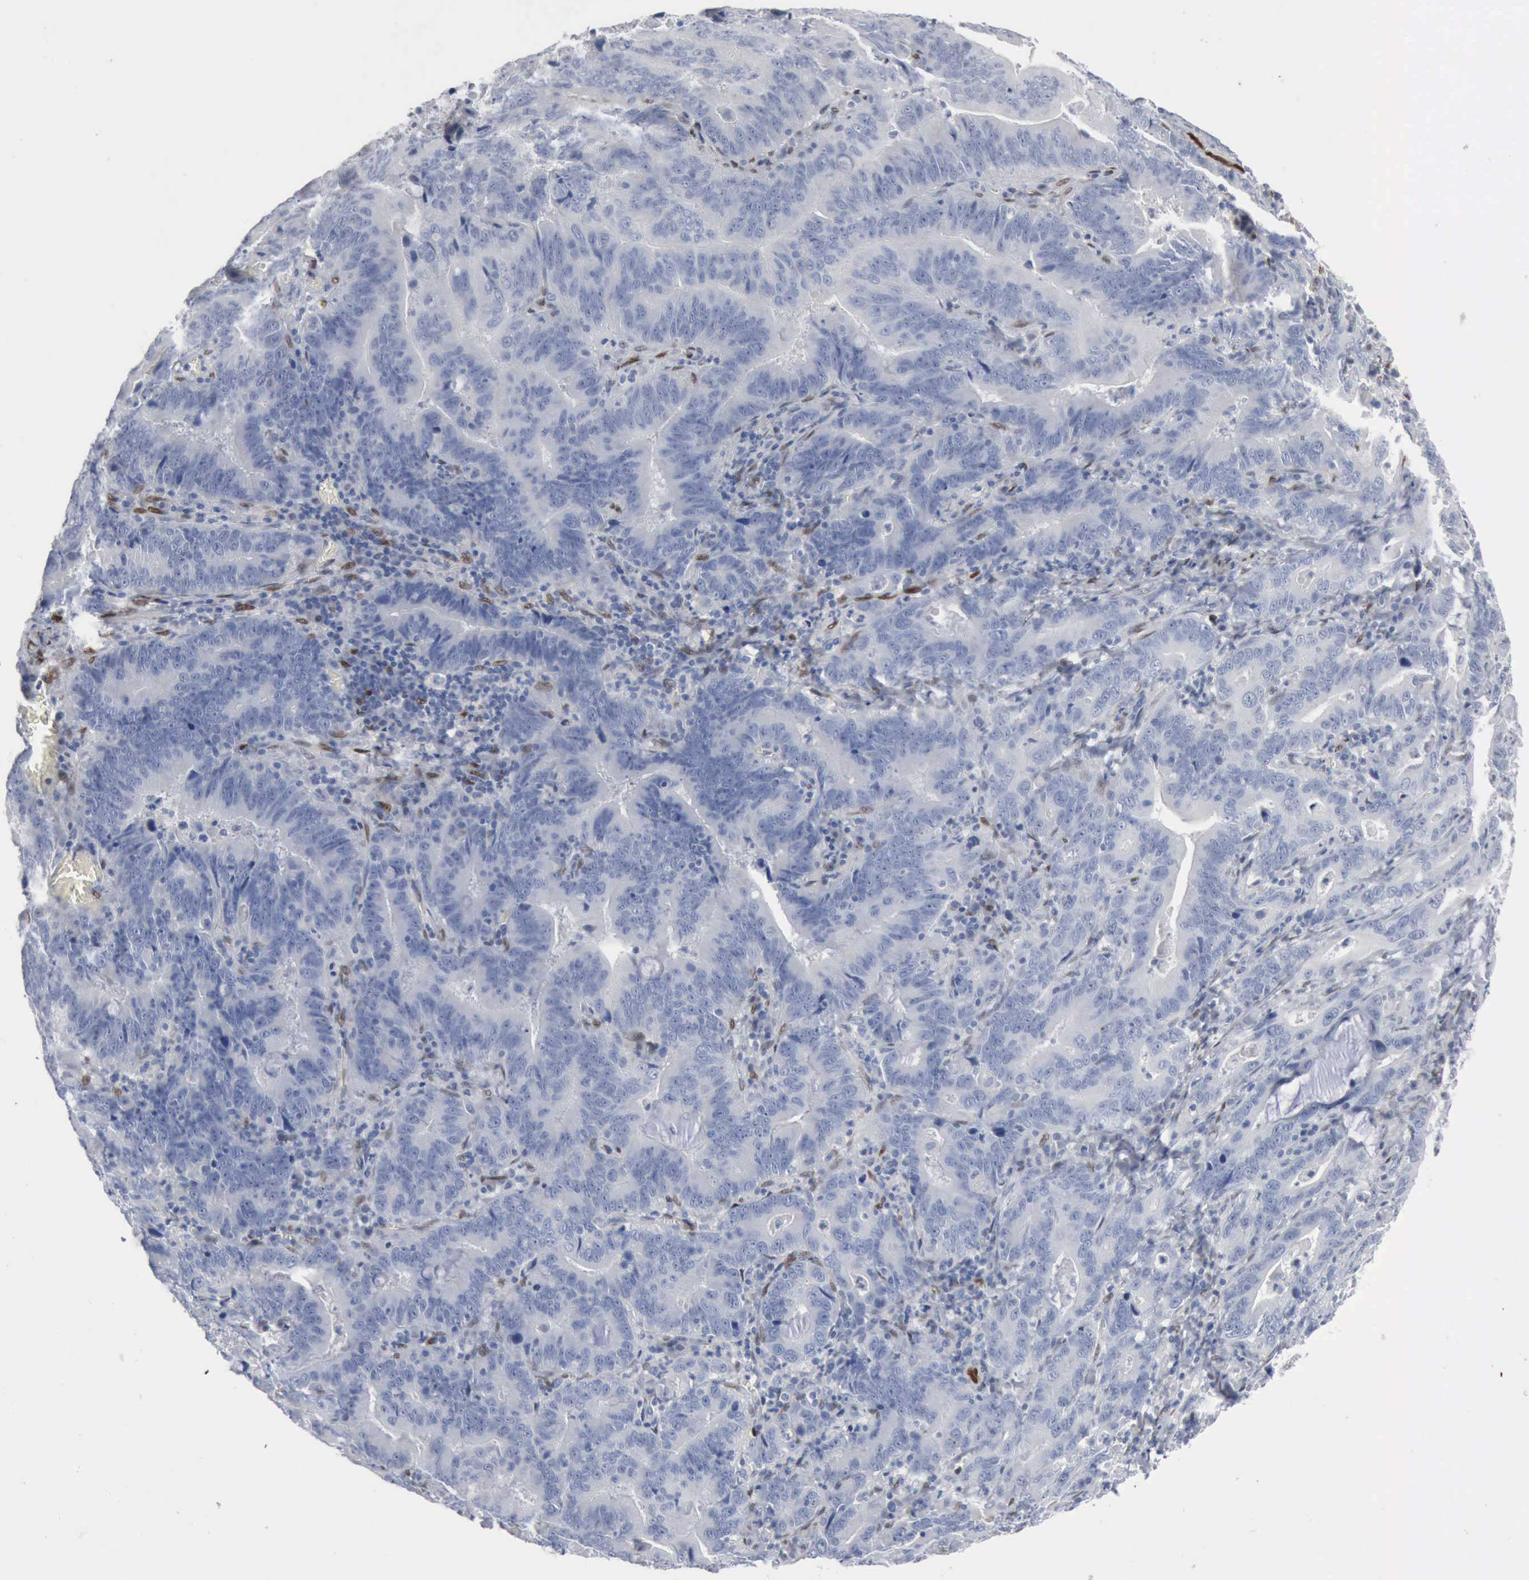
{"staining": {"intensity": "negative", "quantity": "none", "location": "none"}, "tissue": "stomach cancer", "cell_type": "Tumor cells", "image_type": "cancer", "snomed": [{"axis": "morphology", "description": "Adenocarcinoma, NOS"}, {"axis": "topography", "description": "Stomach, upper"}], "caption": "This is a histopathology image of immunohistochemistry (IHC) staining of stomach cancer, which shows no staining in tumor cells.", "gene": "FGF2", "patient": {"sex": "male", "age": 63}}